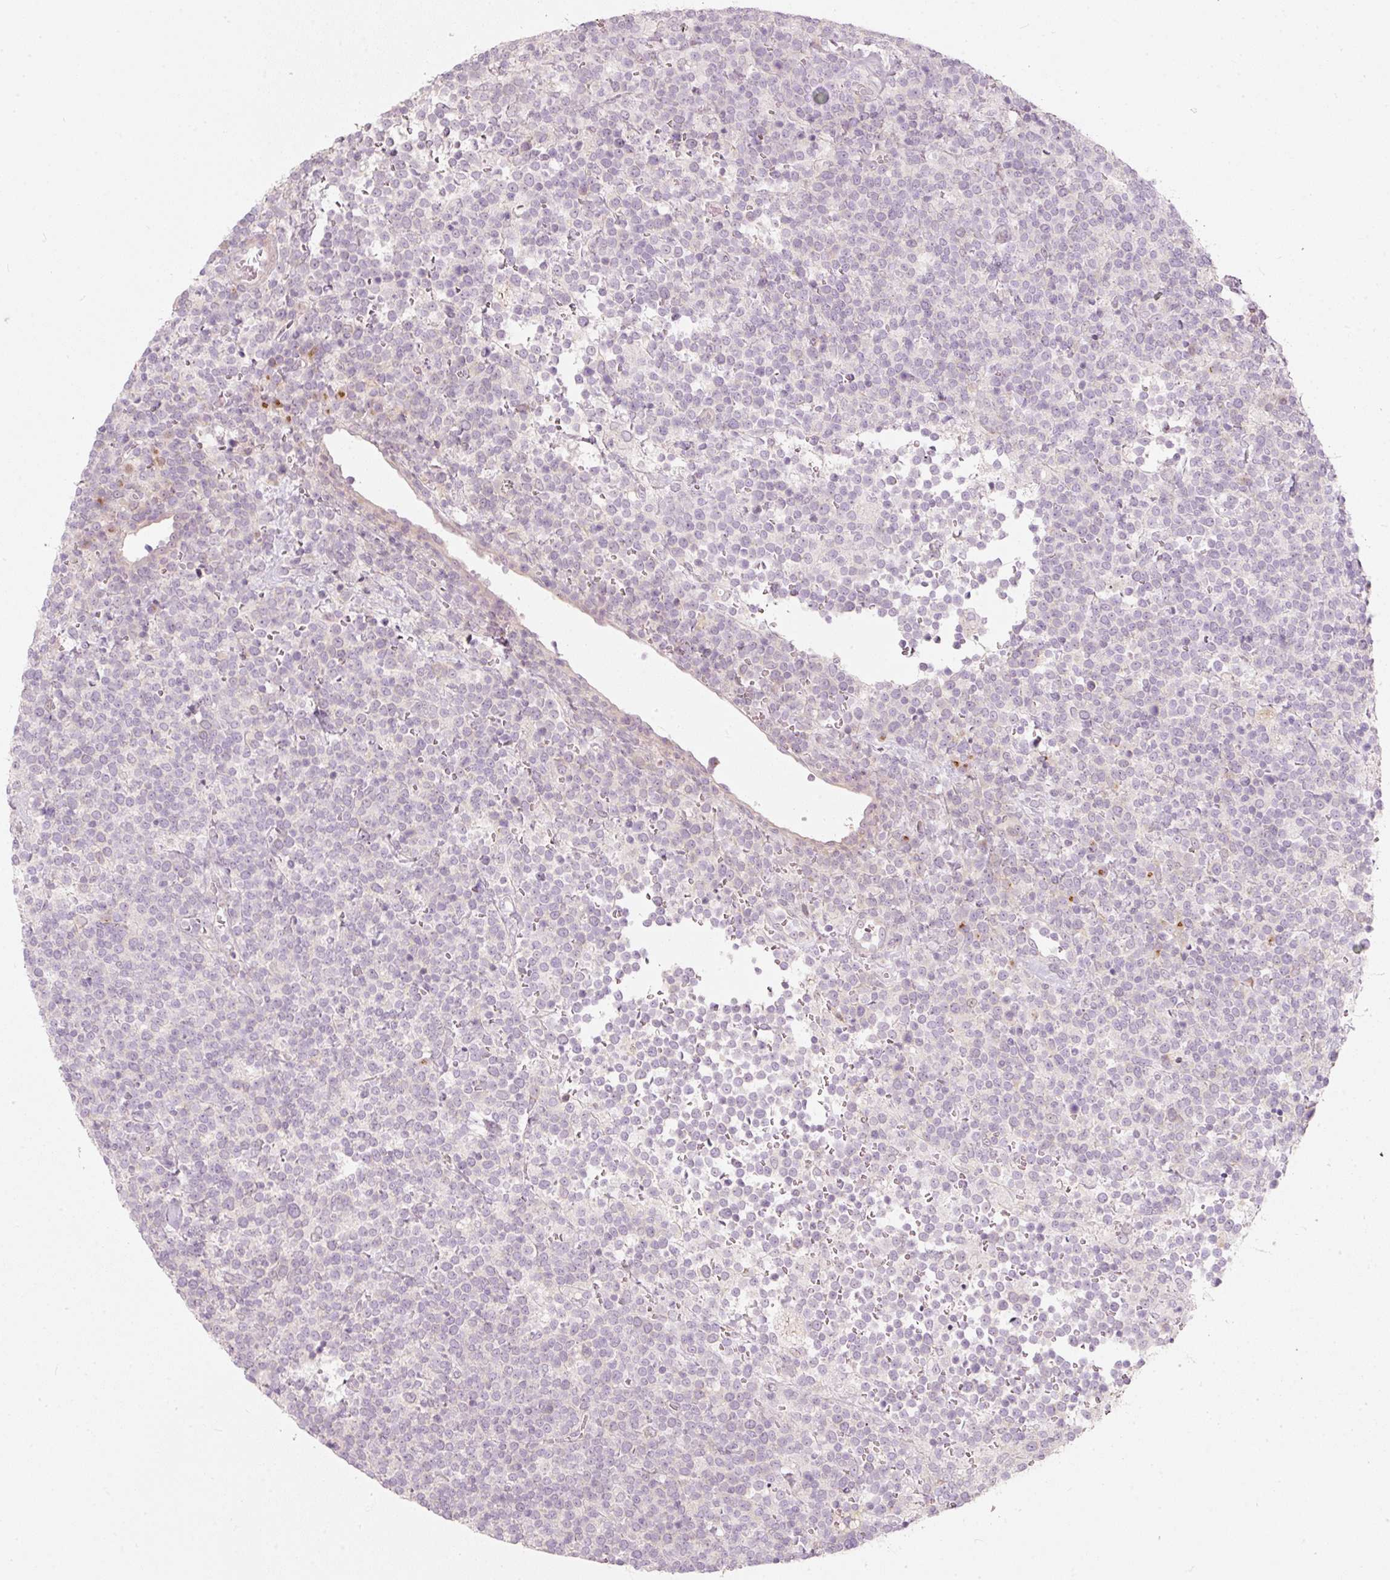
{"staining": {"intensity": "negative", "quantity": "none", "location": "none"}, "tissue": "lymphoma", "cell_type": "Tumor cells", "image_type": "cancer", "snomed": [{"axis": "morphology", "description": "Malignant lymphoma, non-Hodgkin's type, High grade"}, {"axis": "topography", "description": "Lymph node"}], "caption": "Immunohistochemistry of human lymphoma displays no expression in tumor cells.", "gene": "SLC20A1", "patient": {"sex": "male", "age": 61}}